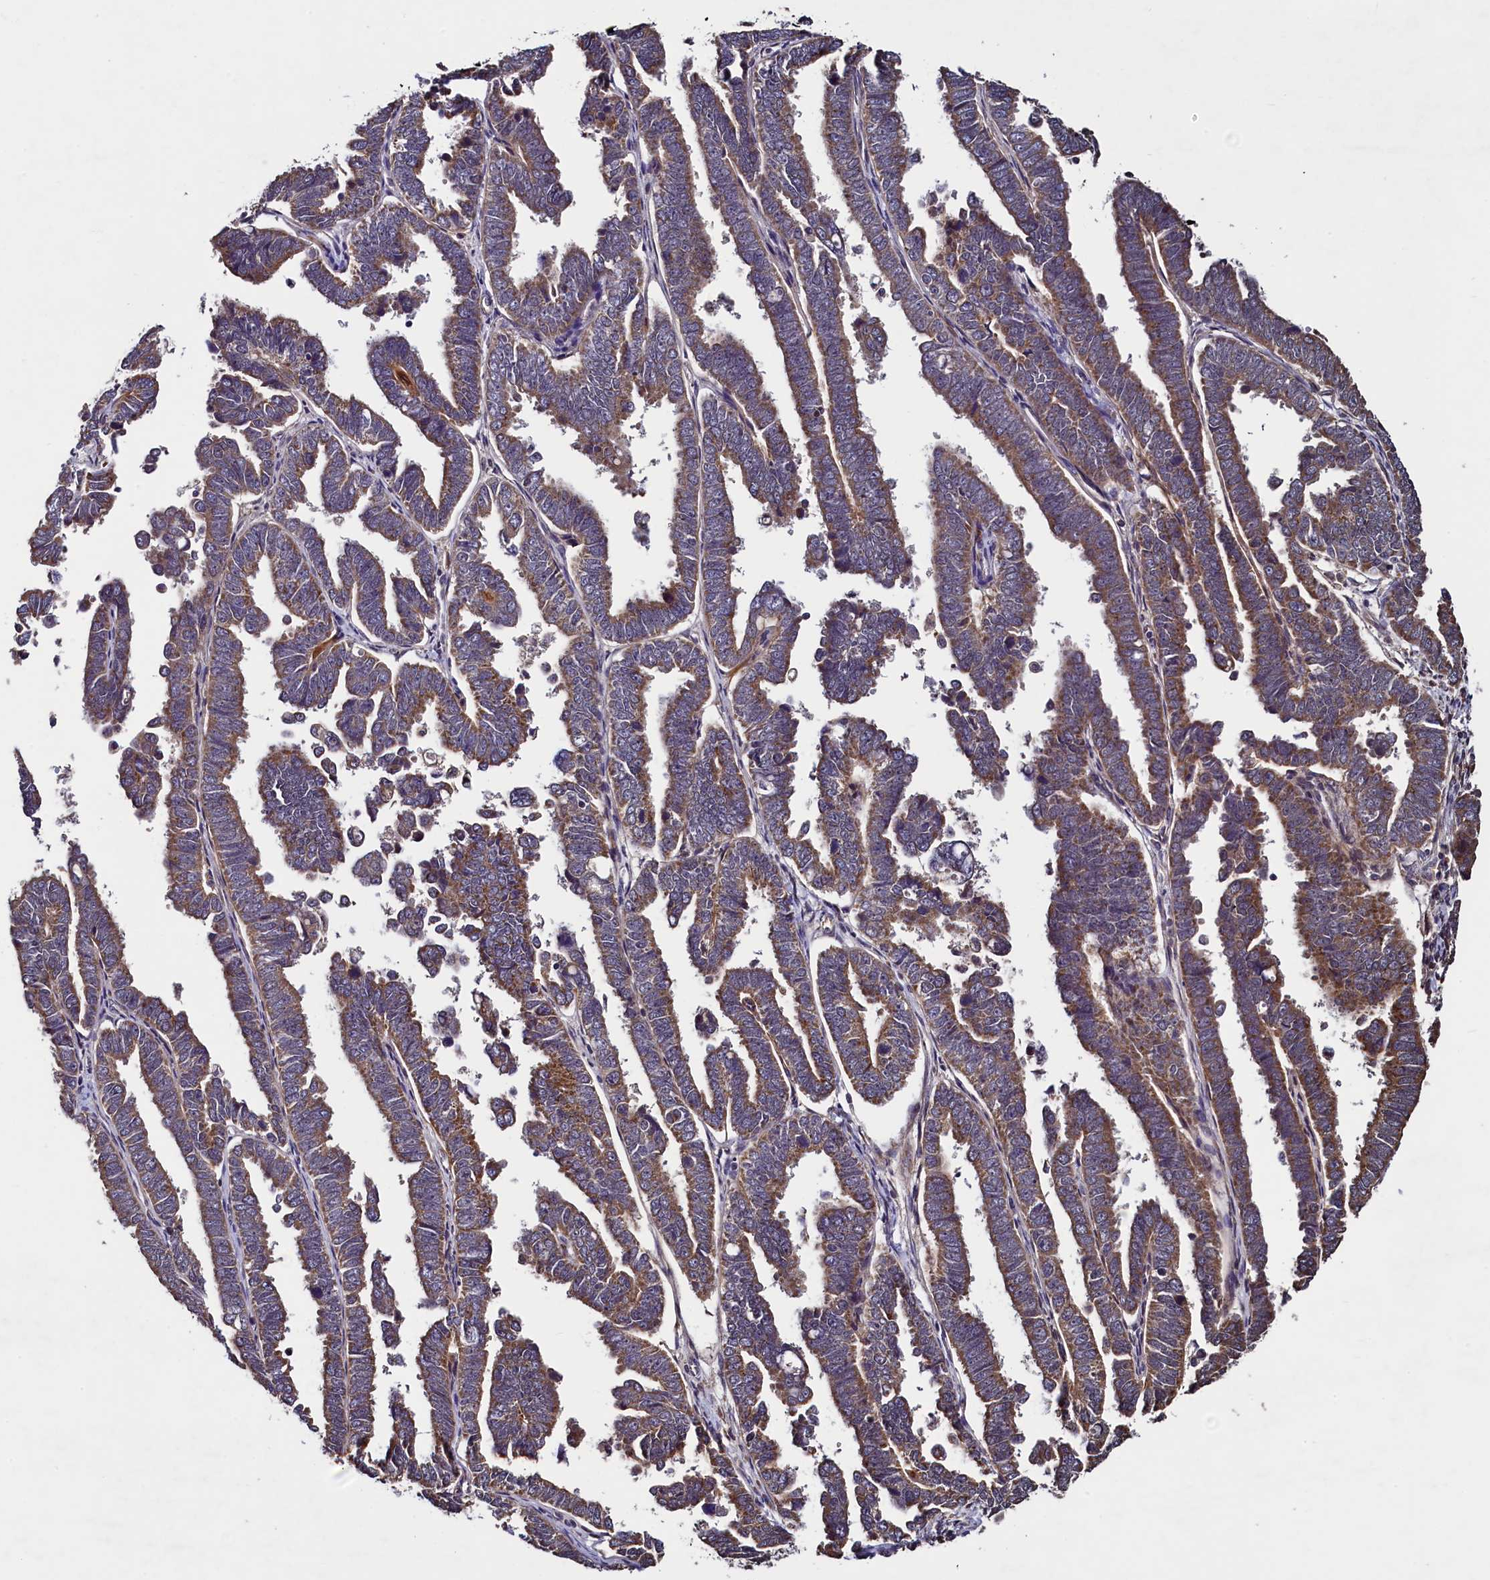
{"staining": {"intensity": "moderate", "quantity": ">75%", "location": "cytoplasmic/membranous"}, "tissue": "endometrial cancer", "cell_type": "Tumor cells", "image_type": "cancer", "snomed": [{"axis": "morphology", "description": "Adenocarcinoma, NOS"}, {"axis": "topography", "description": "Endometrium"}], "caption": "Protein staining of adenocarcinoma (endometrial) tissue reveals moderate cytoplasmic/membranous staining in approximately >75% of tumor cells.", "gene": "RBFA", "patient": {"sex": "female", "age": 75}}